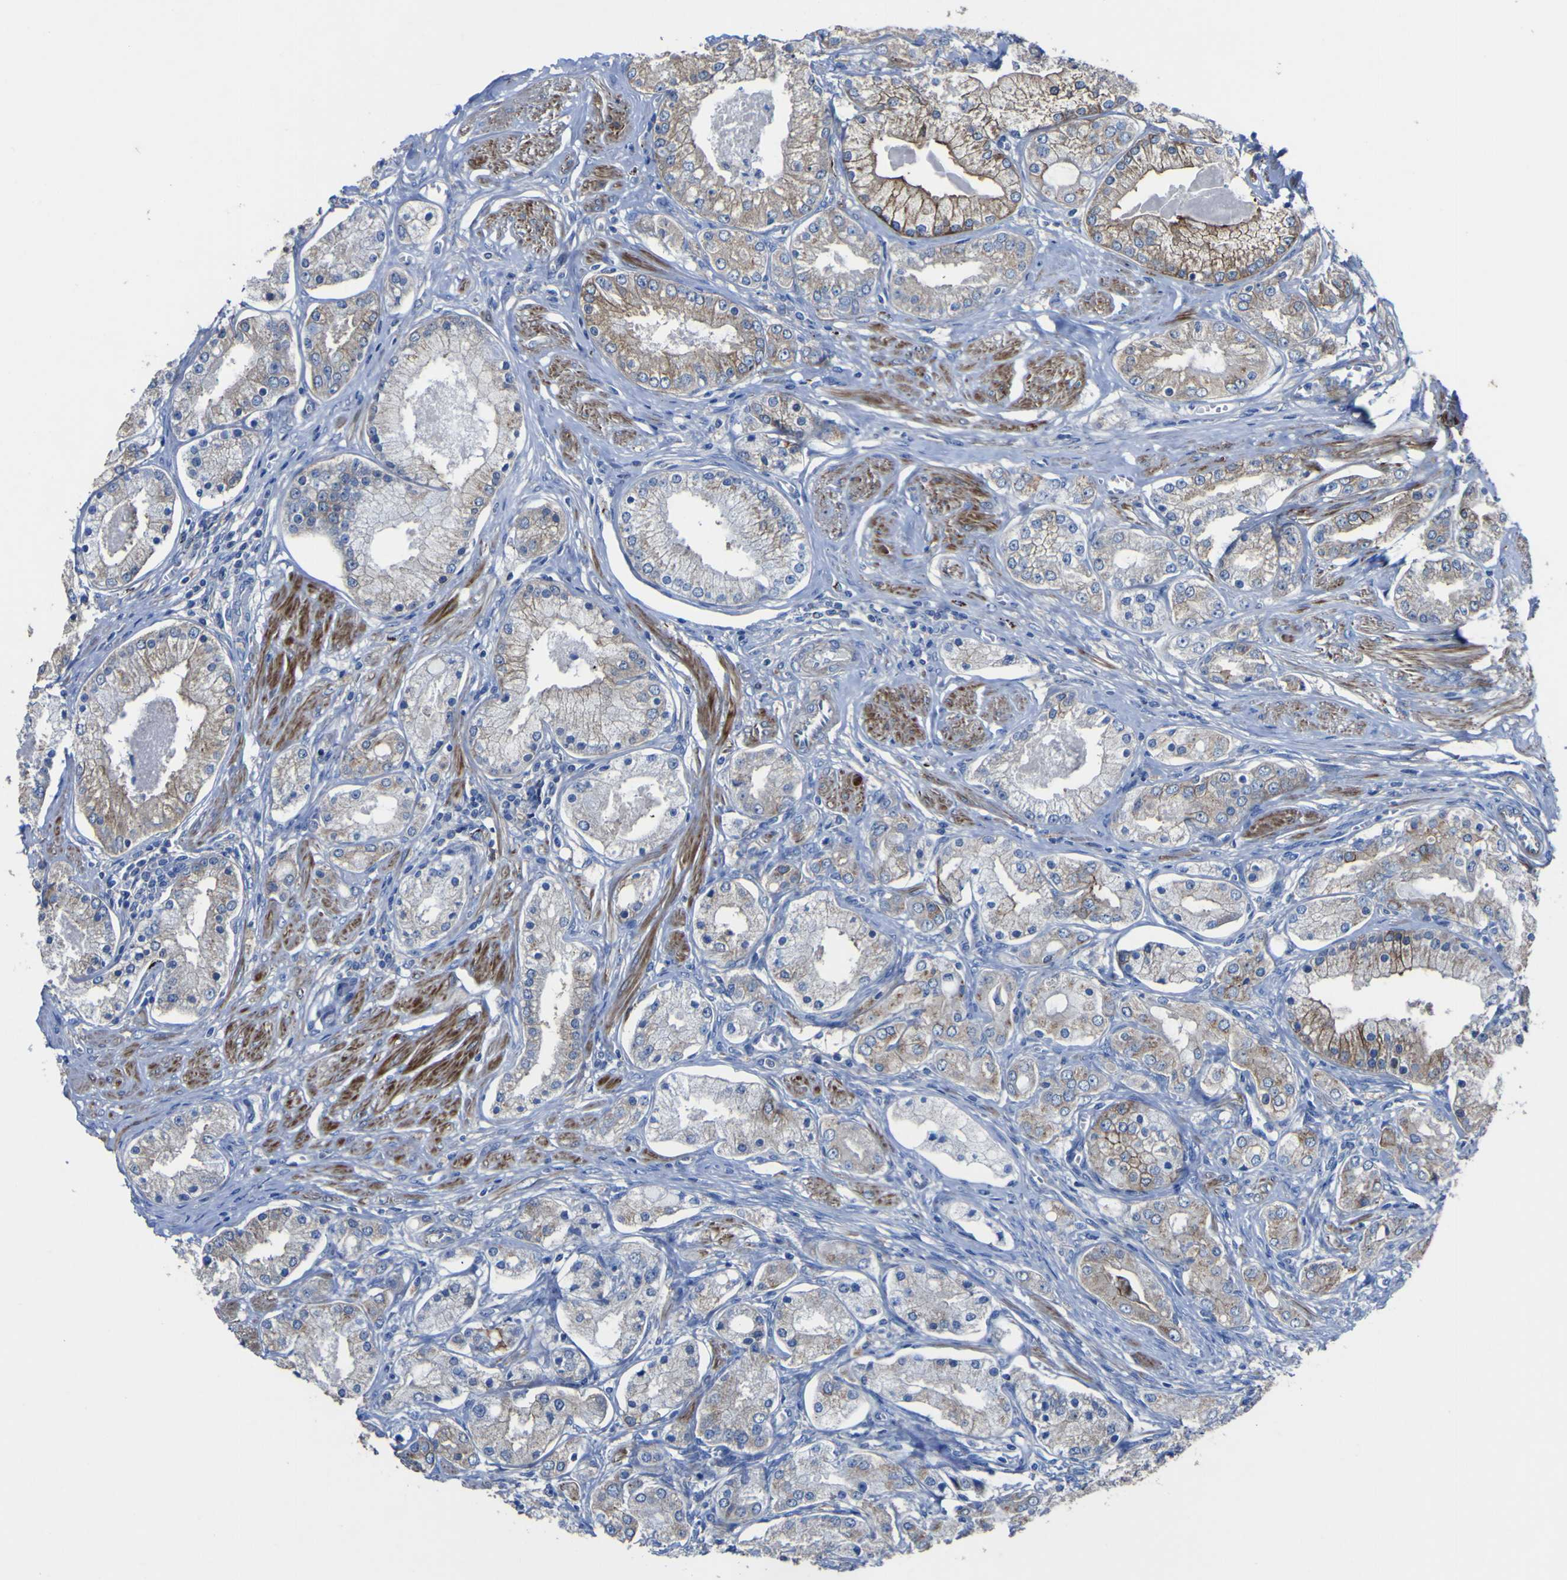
{"staining": {"intensity": "weak", "quantity": "<25%", "location": "cytoplasmic/membranous"}, "tissue": "prostate cancer", "cell_type": "Tumor cells", "image_type": "cancer", "snomed": [{"axis": "morphology", "description": "Adenocarcinoma, High grade"}, {"axis": "topography", "description": "Prostate"}], "caption": "Immunohistochemistry (IHC) image of neoplastic tissue: human prostate high-grade adenocarcinoma stained with DAB exhibits no significant protein staining in tumor cells.", "gene": "AGO4", "patient": {"sex": "male", "age": 66}}